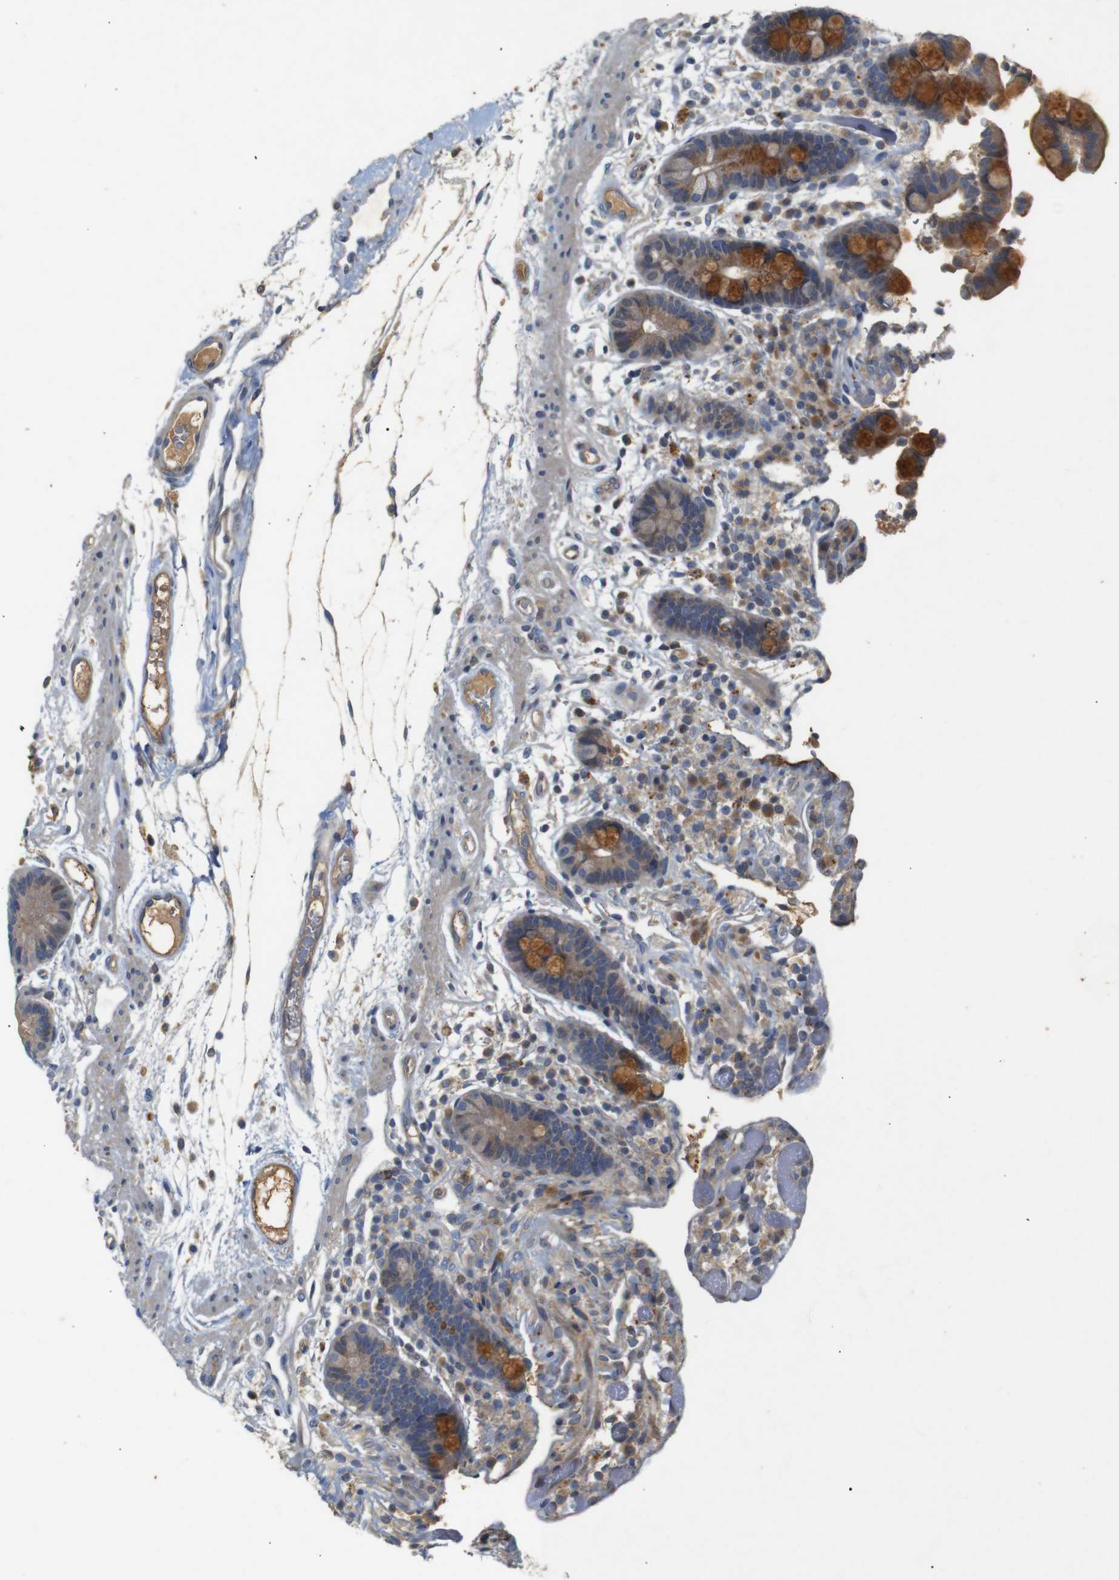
{"staining": {"intensity": "moderate", "quantity": ">75%", "location": "cytoplasmic/membranous"}, "tissue": "colon", "cell_type": "Endothelial cells", "image_type": "normal", "snomed": [{"axis": "morphology", "description": "Normal tissue, NOS"}, {"axis": "topography", "description": "Colon"}], "caption": "Endothelial cells demonstrate medium levels of moderate cytoplasmic/membranous staining in approximately >75% of cells in normal human colon.", "gene": "PTPN1", "patient": {"sex": "male", "age": 73}}